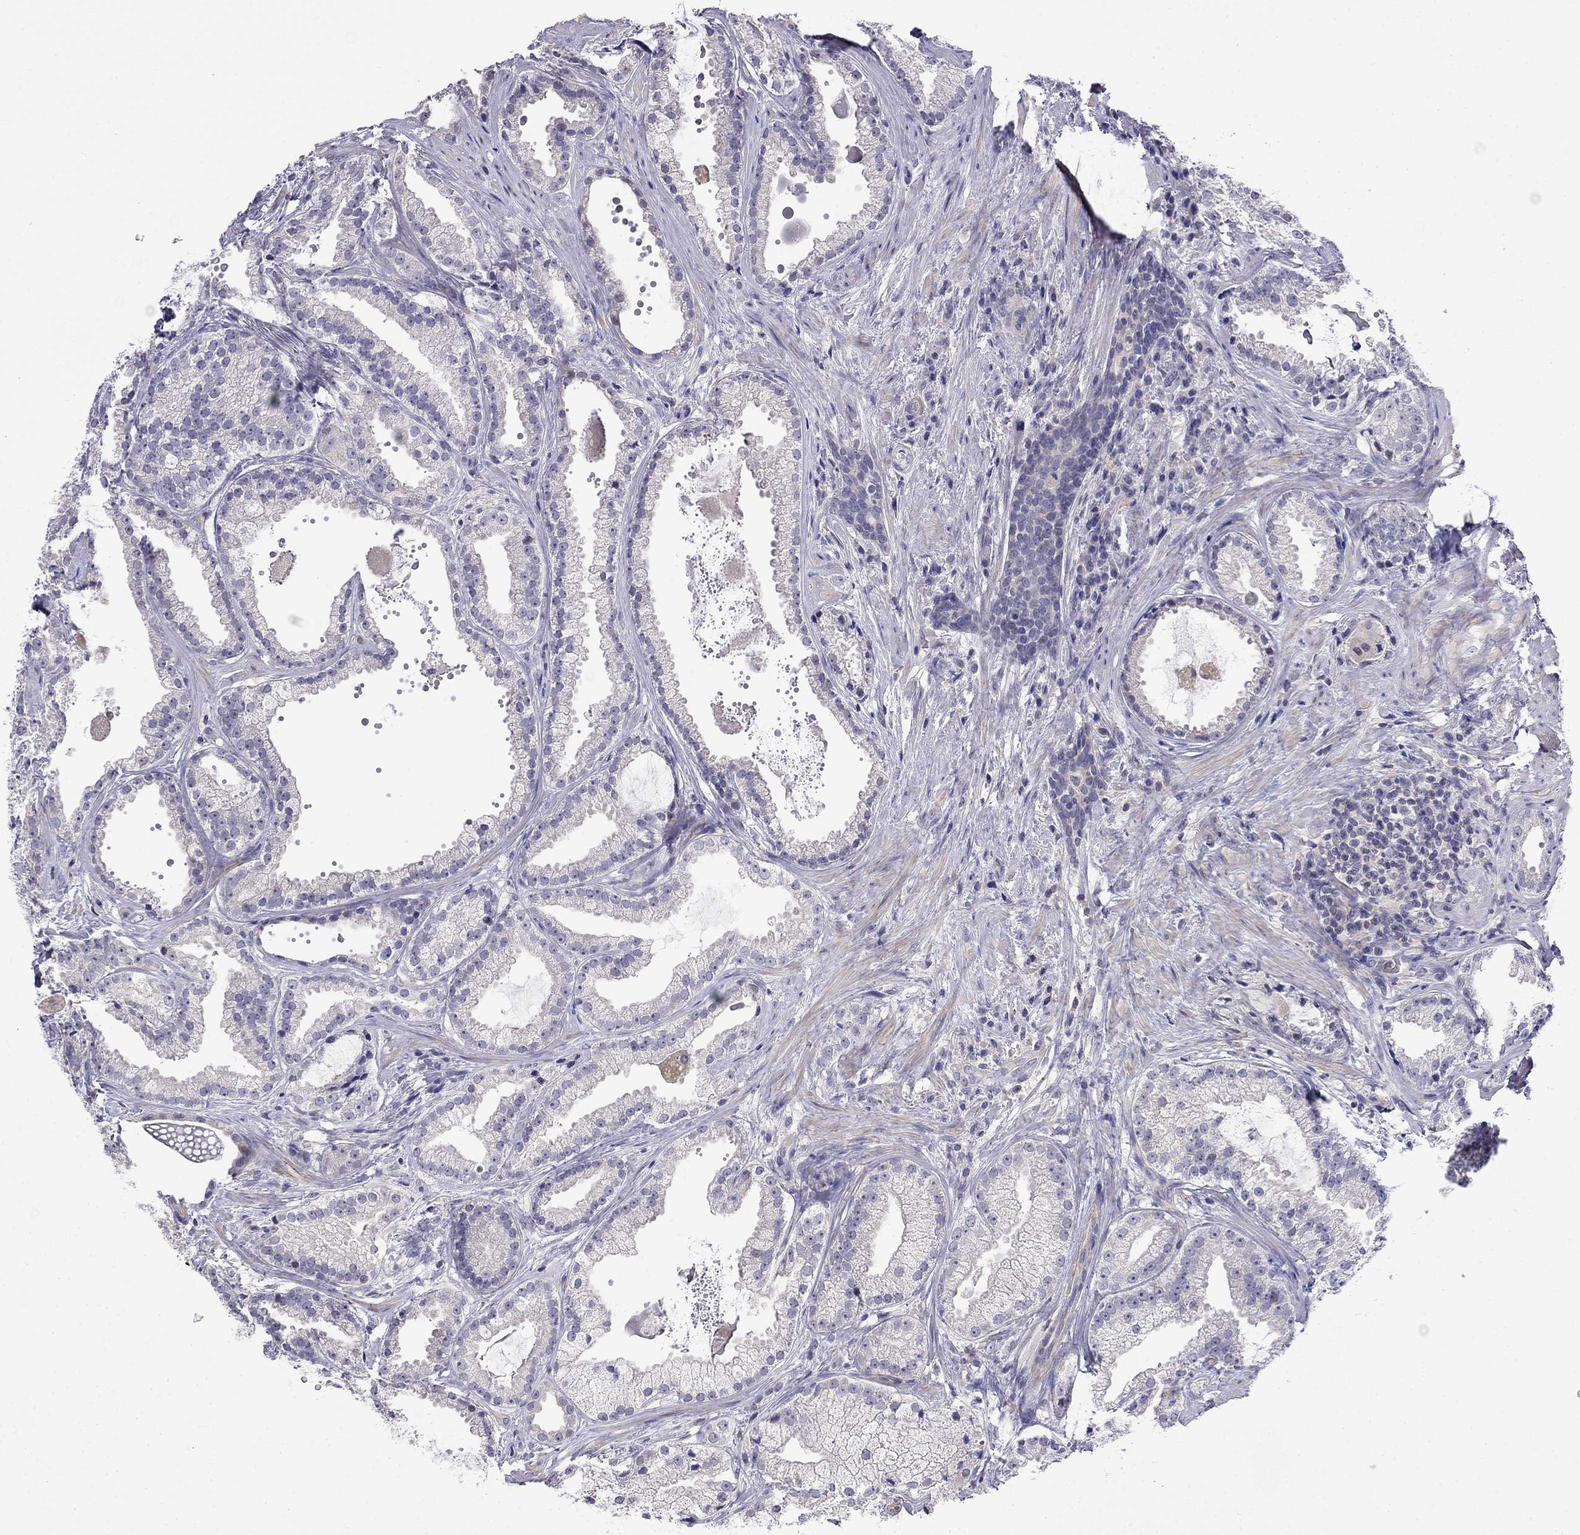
{"staining": {"intensity": "negative", "quantity": "none", "location": "none"}, "tissue": "prostate cancer", "cell_type": "Tumor cells", "image_type": "cancer", "snomed": [{"axis": "morphology", "description": "Adenocarcinoma, NOS"}, {"axis": "morphology", "description": "Adenocarcinoma, High grade"}, {"axis": "topography", "description": "Prostate"}], "caption": "DAB immunohistochemical staining of human prostate cancer (adenocarcinoma (high-grade)) exhibits no significant expression in tumor cells. (Stains: DAB (3,3'-diaminobenzidine) immunohistochemistry (IHC) with hematoxylin counter stain, Microscopy: brightfield microscopy at high magnification).", "gene": "GUCA1B", "patient": {"sex": "male", "age": 64}}